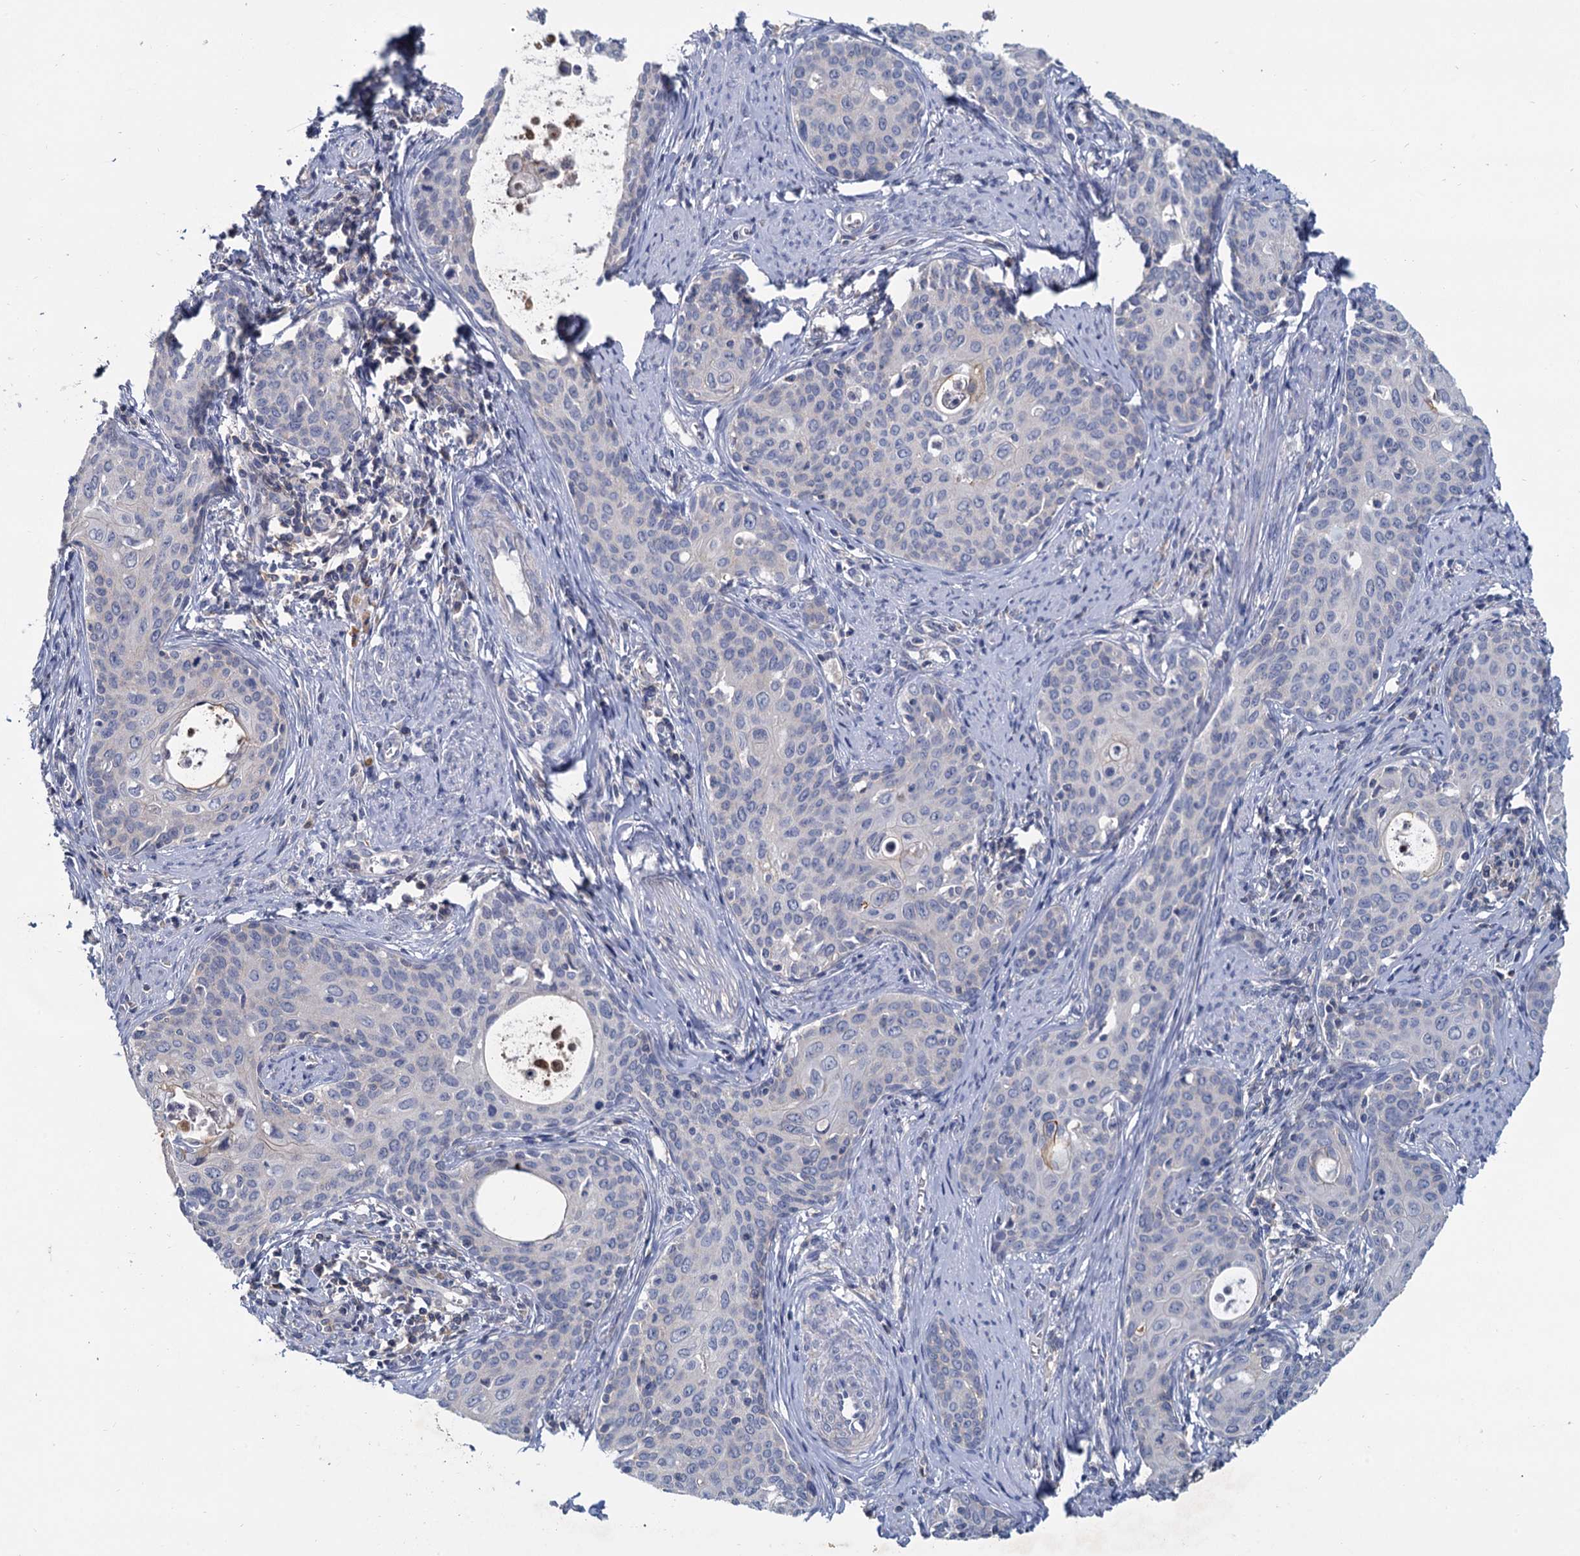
{"staining": {"intensity": "negative", "quantity": "none", "location": "none"}, "tissue": "cervical cancer", "cell_type": "Tumor cells", "image_type": "cancer", "snomed": [{"axis": "morphology", "description": "Squamous cell carcinoma, NOS"}, {"axis": "topography", "description": "Cervix"}], "caption": "Squamous cell carcinoma (cervical) was stained to show a protein in brown. There is no significant positivity in tumor cells.", "gene": "ACSM3", "patient": {"sex": "female", "age": 52}}